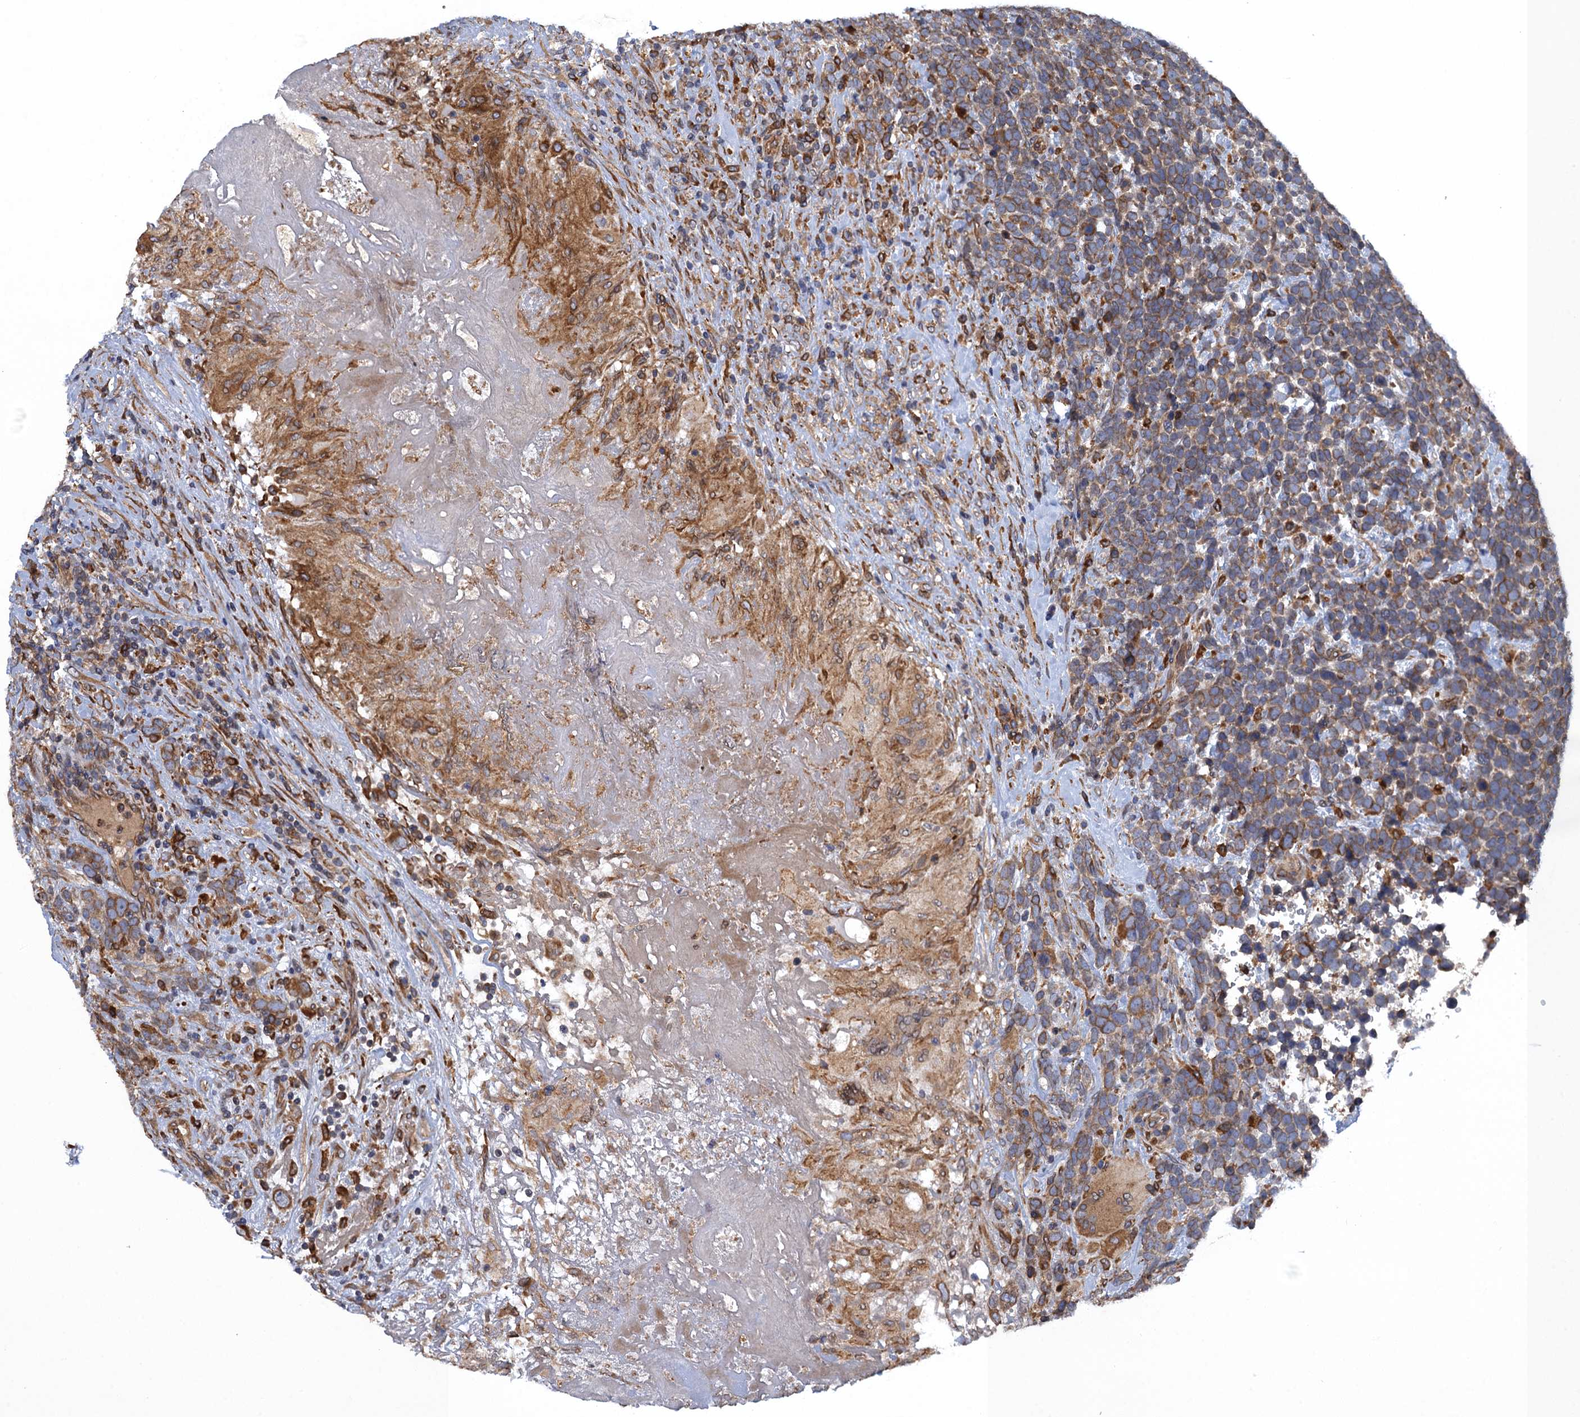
{"staining": {"intensity": "weak", "quantity": ">75%", "location": "cytoplasmic/membranous"}, "tissue": "urothelial cancer", "cell_type": "Tumor cells", "image_type": "cancer", "snomed": [{"axis": "morphology", "description": "Urothelial carcinoma, High grade"}, {"axis": "topography", "description": "Urinary bladder"}], "caption": "Human urothelial cancer stained with a protein marker demonstrates weak staining in tumor cells.", "gene": "ARMC5", "patient": {"sex": "female", "age": 82}}